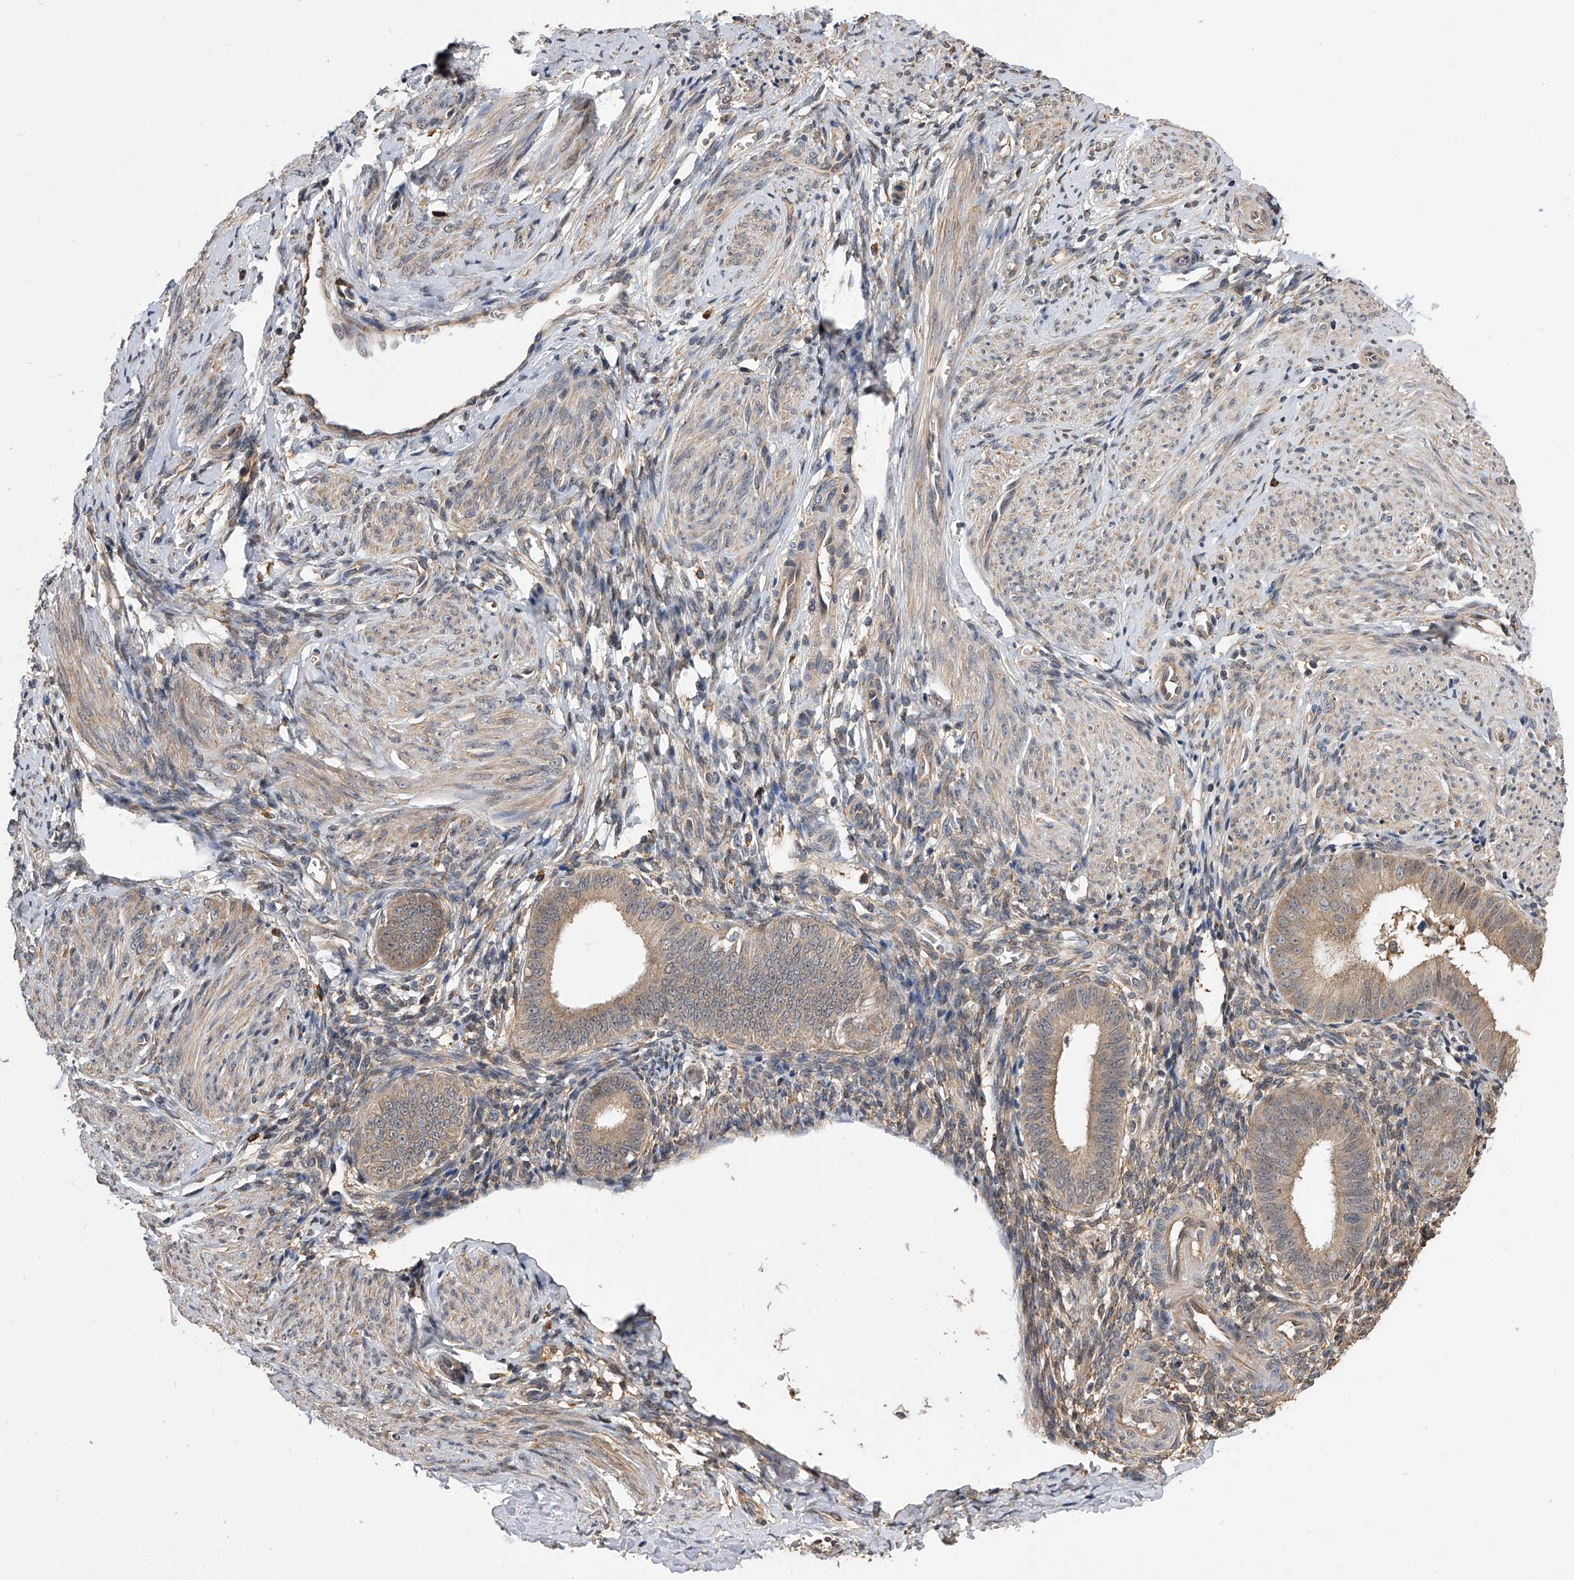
{"staining": {"intensity": "moderate", "quantity": "25%-75%", "location": "cytoplasmic/membranous"}, "tissue": "endometrium", "cell_type": "Cells in endometrial stroma", "image_type": "normal", "snomed": [{"axis": "morphology", "description": "Normal tissue, NOS"}, {"axis": "topography", "description": "Uterus"}, {"axis": "topography", "description": "Endometrium"}], "caption": "Immunohistochemistry (IHC) staining of unremarkable endometrium, which exhibits medium levels of moderate cytoplasmic/membranous expression in about 25%-75% of cells in endometrial stroma indicating moderate cytoplasmic/membranous protein positivity. The staining was performed using DAB (brown) for protein detection and nuclei were counterstained in hematoxylin (blue).", "gene": "GMDS", "patient": {"sex": "female", "age": 48}}